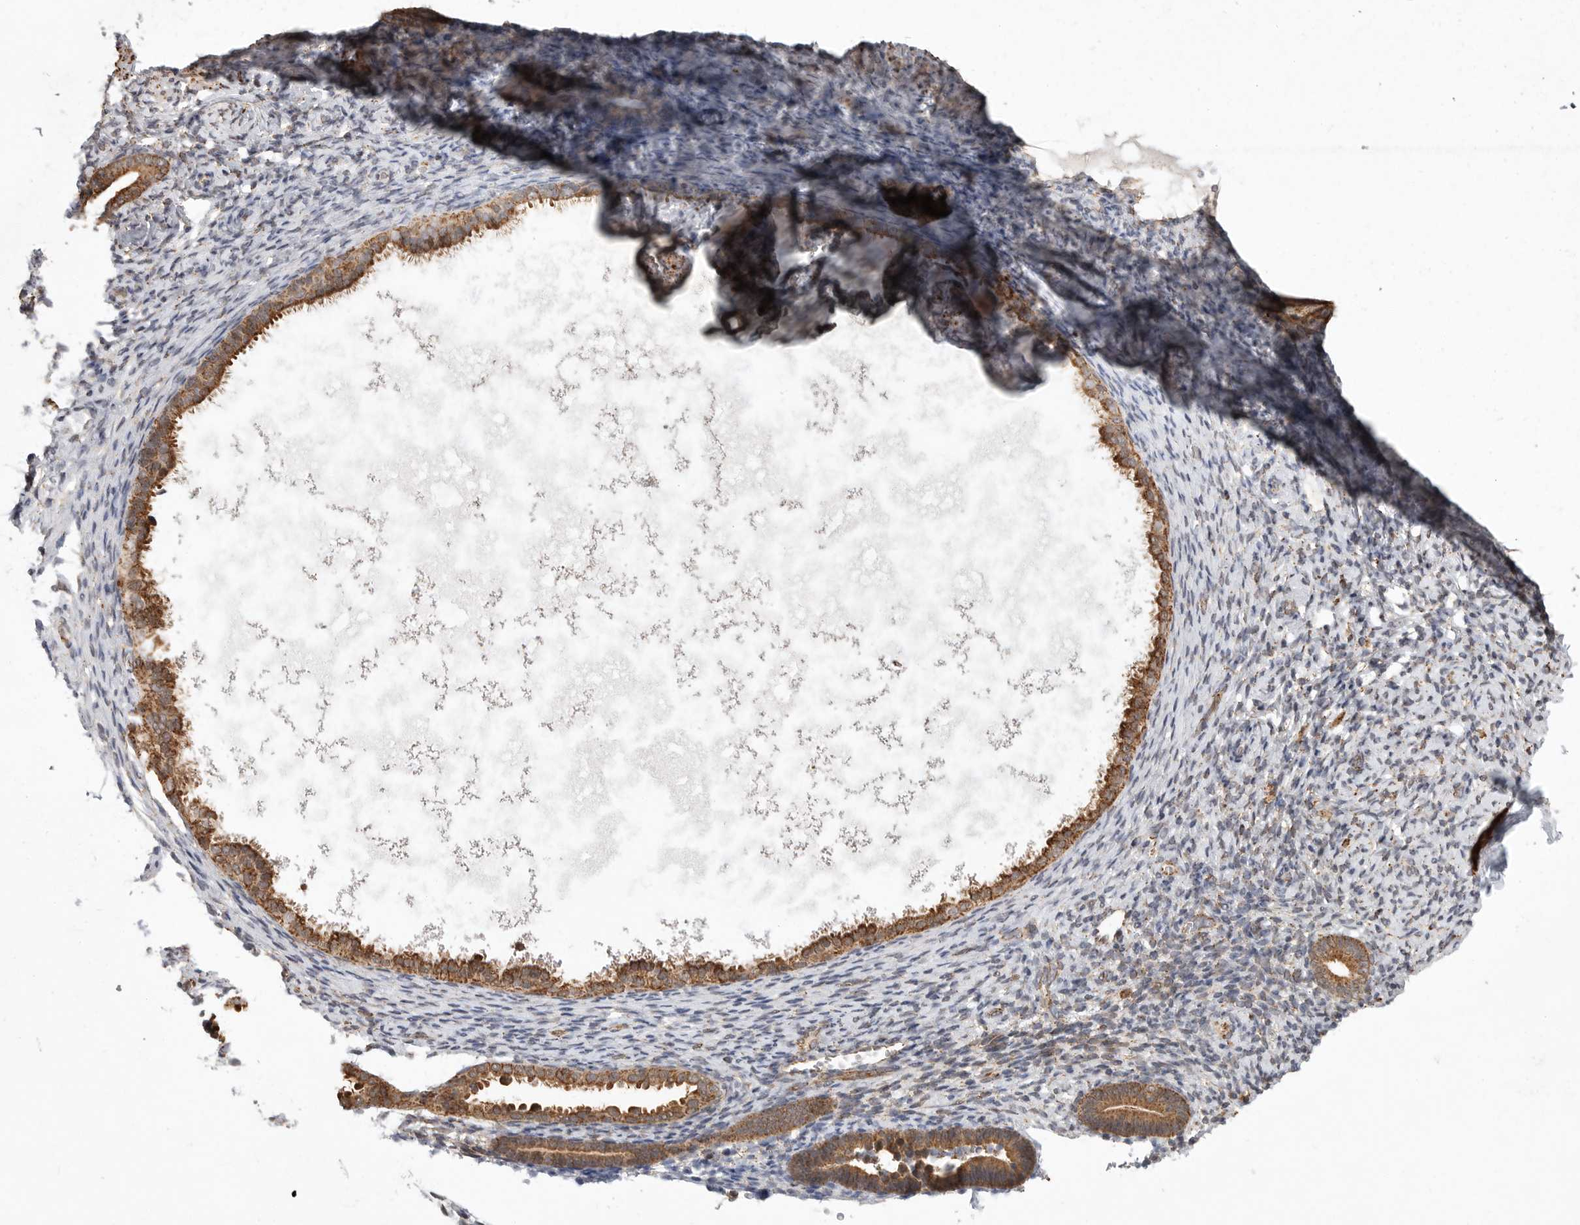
{"staining": {"intensity": "moderate", "quantity": "25%-75%", "location": "cytoplasmic/membranous"}, "tissue": "endometrium", "cell_type": "Cells in endometrial stroma", "image_type": "normal", "snomed": [{"axis": "morphology", "description": "Normal tissue, NOS"}, {"axis": "topography", "description": "Endometrium"}], "caption": "Immunohistochemistry (IHC) histopathology image of benign endometrium stained for a protein (brown), which reveals medium levels of moderate cytoplasmic/membranous staining in approximately 25%-75% of cells in endometrial stroma.", "gene": "GCNT2", "patient": {"sex": "female", "age": 51}}